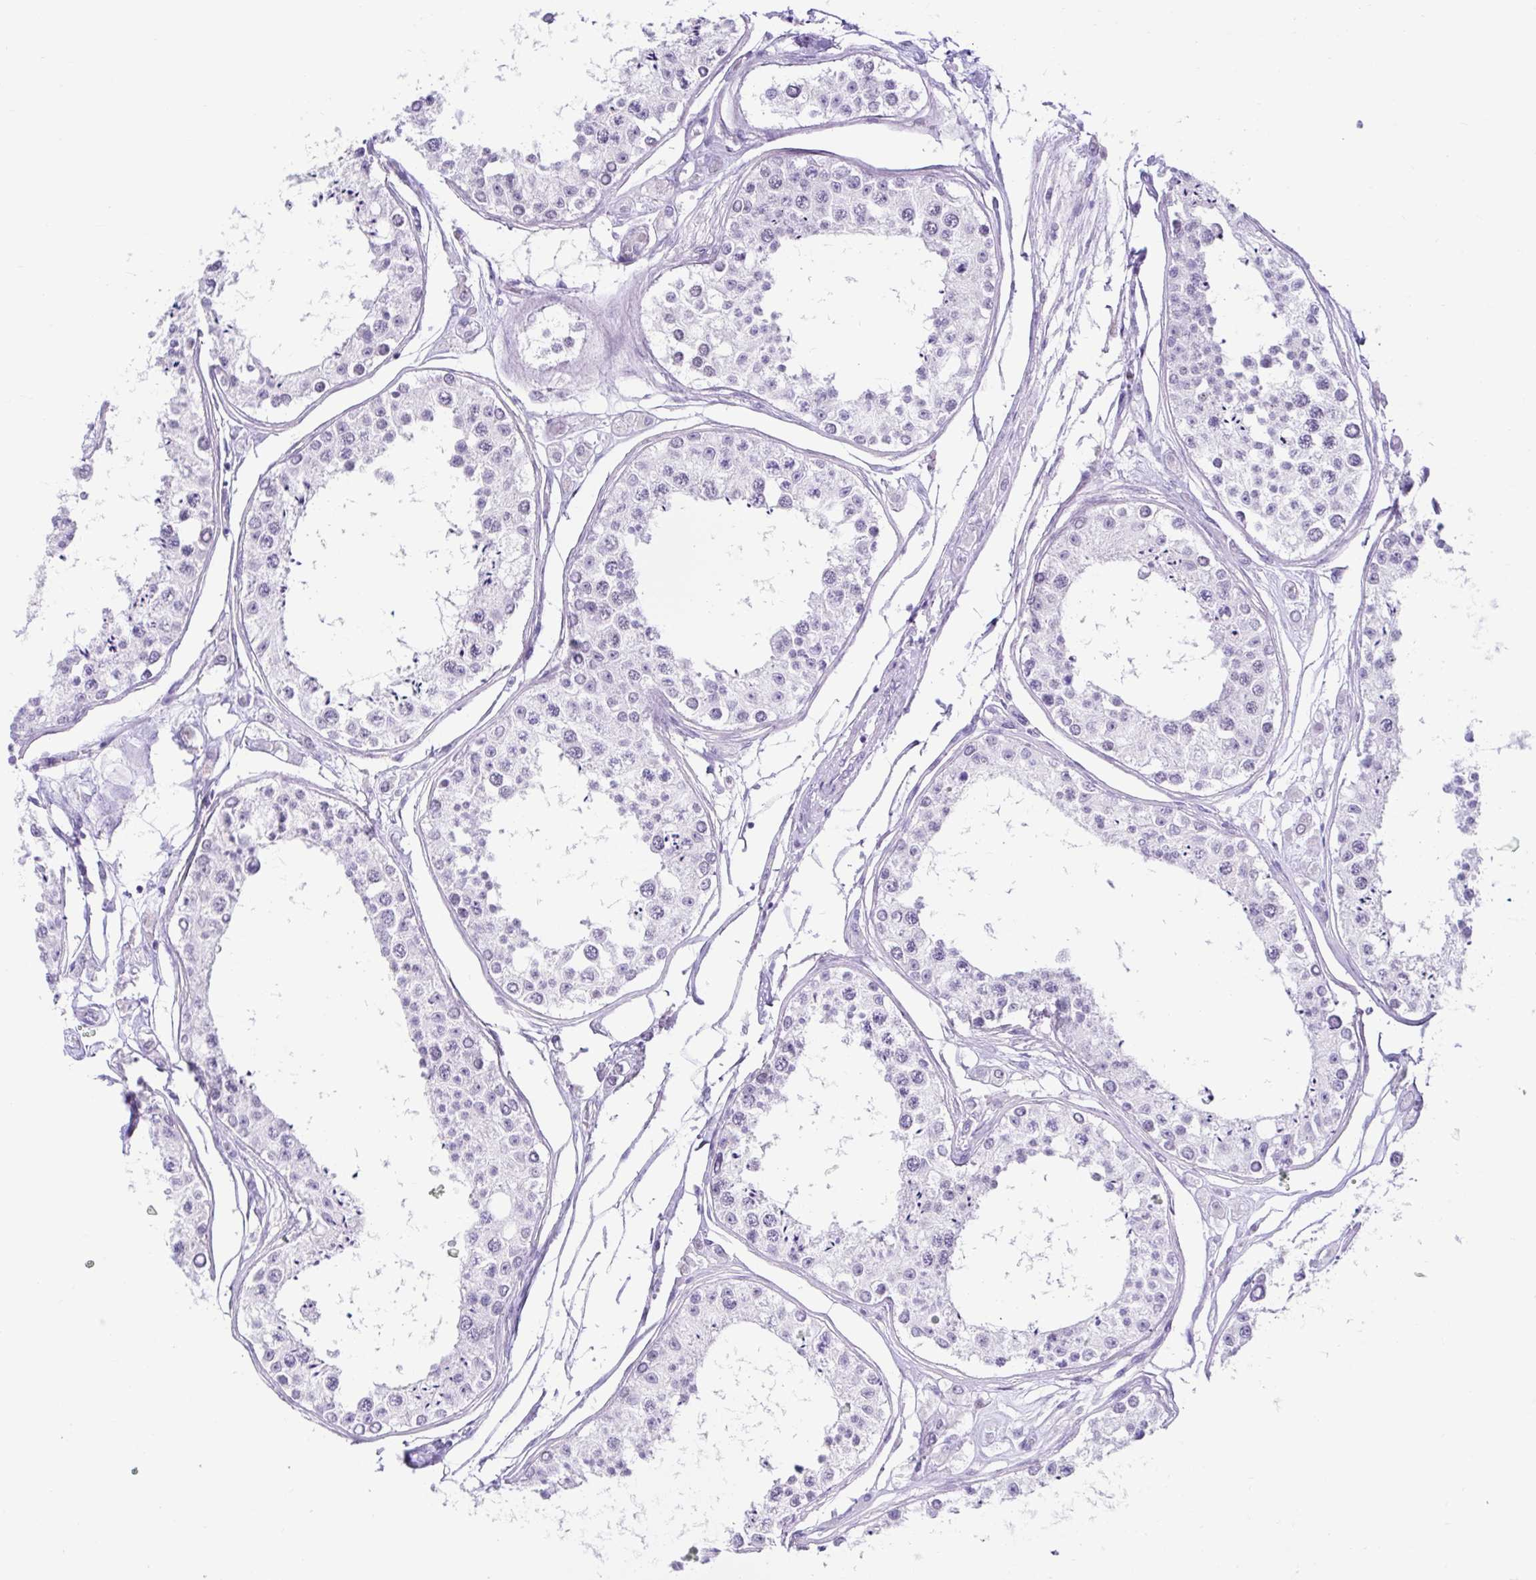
{"staining": {"intensity": "weak", "quantity": "25%-75%", "location": "nuclear"}, "tissue": "testis", "cell_type": "Cells in seminiferous ducts", "image_type": "normal", "snomed": [{"axis": "morphology", "description": "Normal tissue, NOS"}, {"axis": "topography", "description": "Testis"}], "caption": "Weak nuclear protein expression is seen in about 25%-75% of cells in seminiferous ducts in testis. The staining is performed using DAB (3,3'-diaminobenzidine) brown chromogen to label protein expression. The nuclei are counter-stained blue using hematoxylin.", "gene": "DCAF17", "patient": {"sex": "male", "age": 25}}